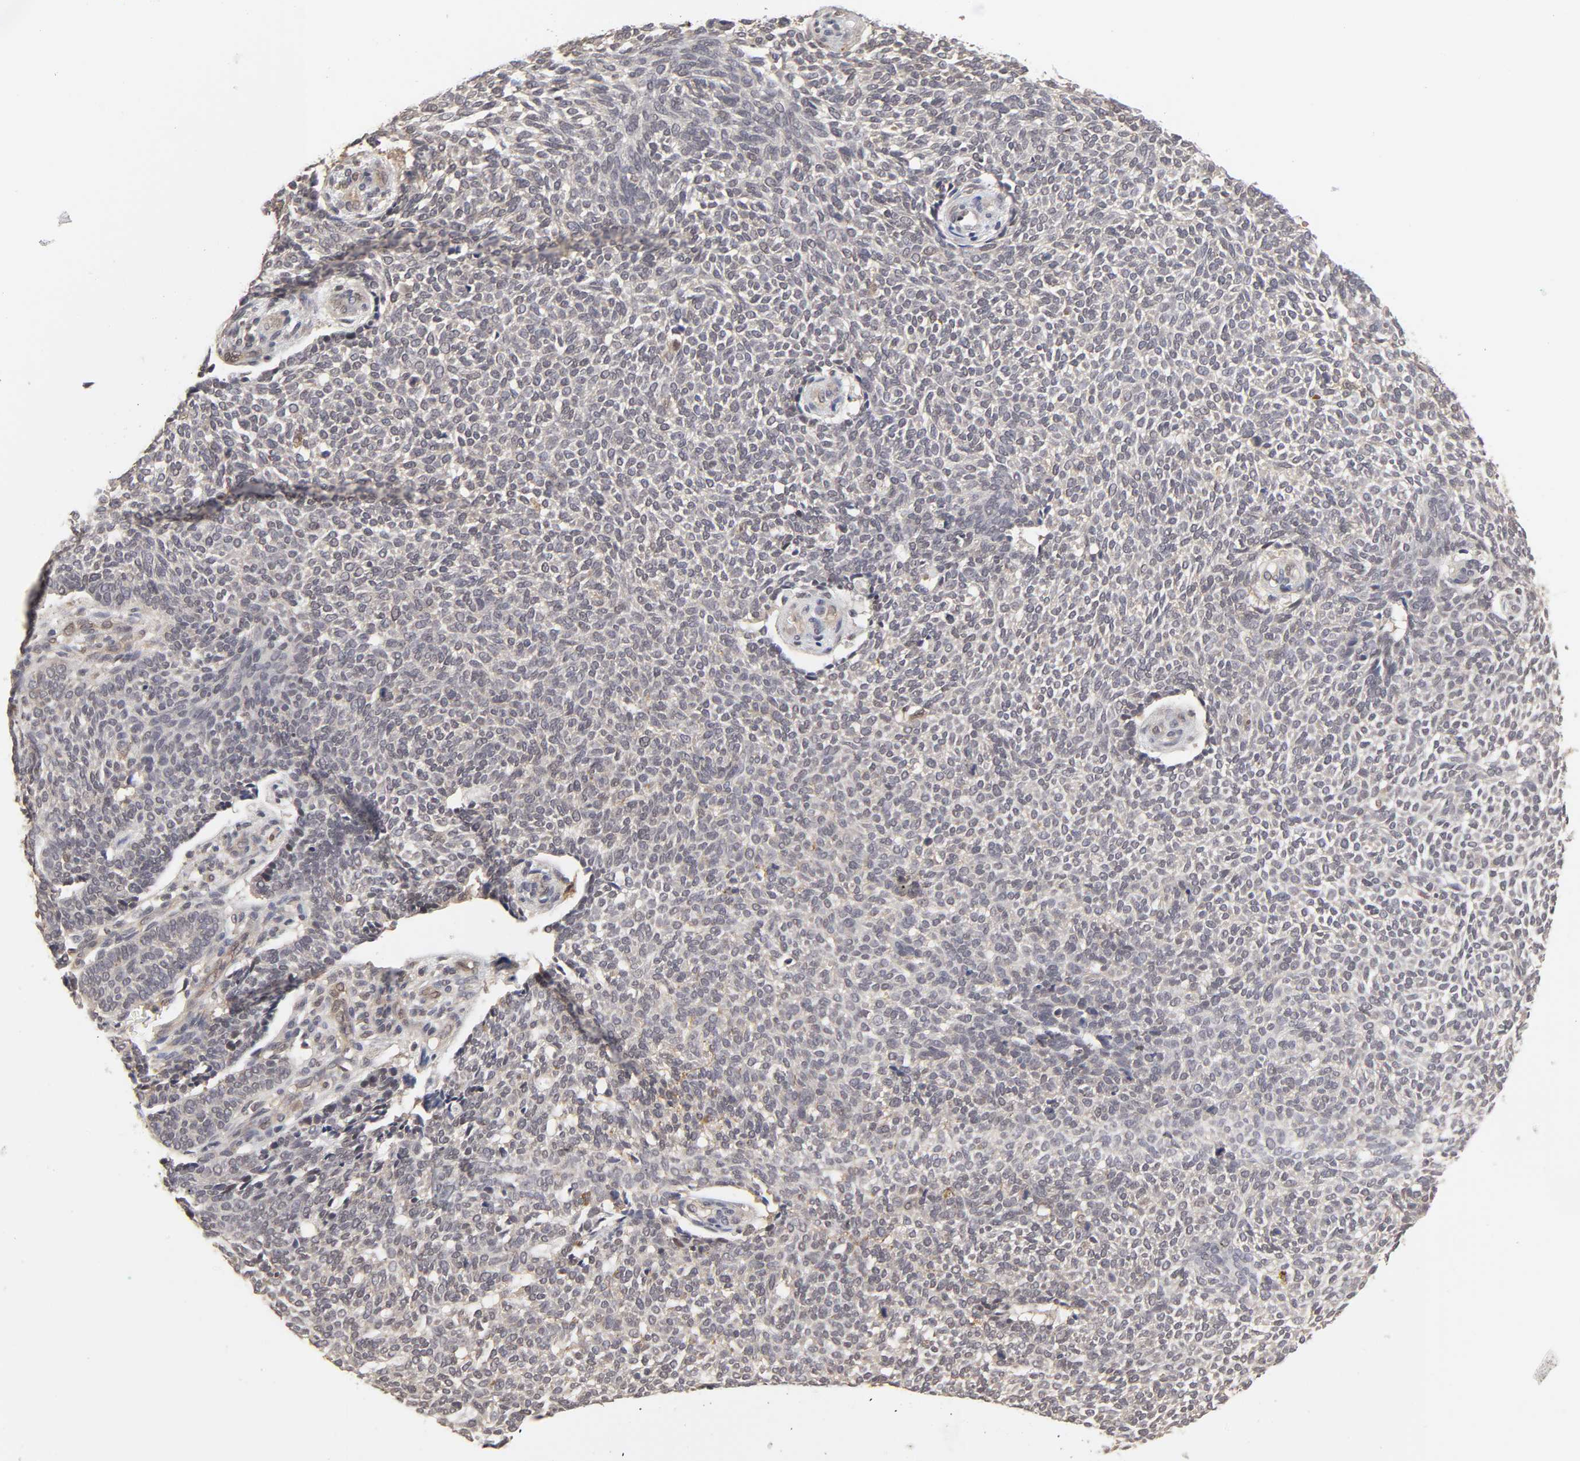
{"staining": {"intensity": "negative", "quantity": ">75%", "location": "none"}, "tissue": "skin cancer", "cell_type": "Tumor cells", "image_type": "cancer", "snomed": [{"axis": "morphology", "description": "Normal tissue, NOS"}, {"axis": "morphology", "description": "Basal cell carcinoma"}, {"axis": "topography", "description": "Skin"}], "caption": "High power microscopy photomicrograph of an IHC micrograph of skin cancer (basal cell carcinoma), revealing no significant positivity in tumor cells. Brightfield microscopy of immunohistochemistry (IHC) stained with DAB (3,3'-diaminobenzidine) (brown) and hematoxylin (blue), captured at high magnification.", "gene": "MAPK1", "patient": {"sex": "male", "age": 87}}